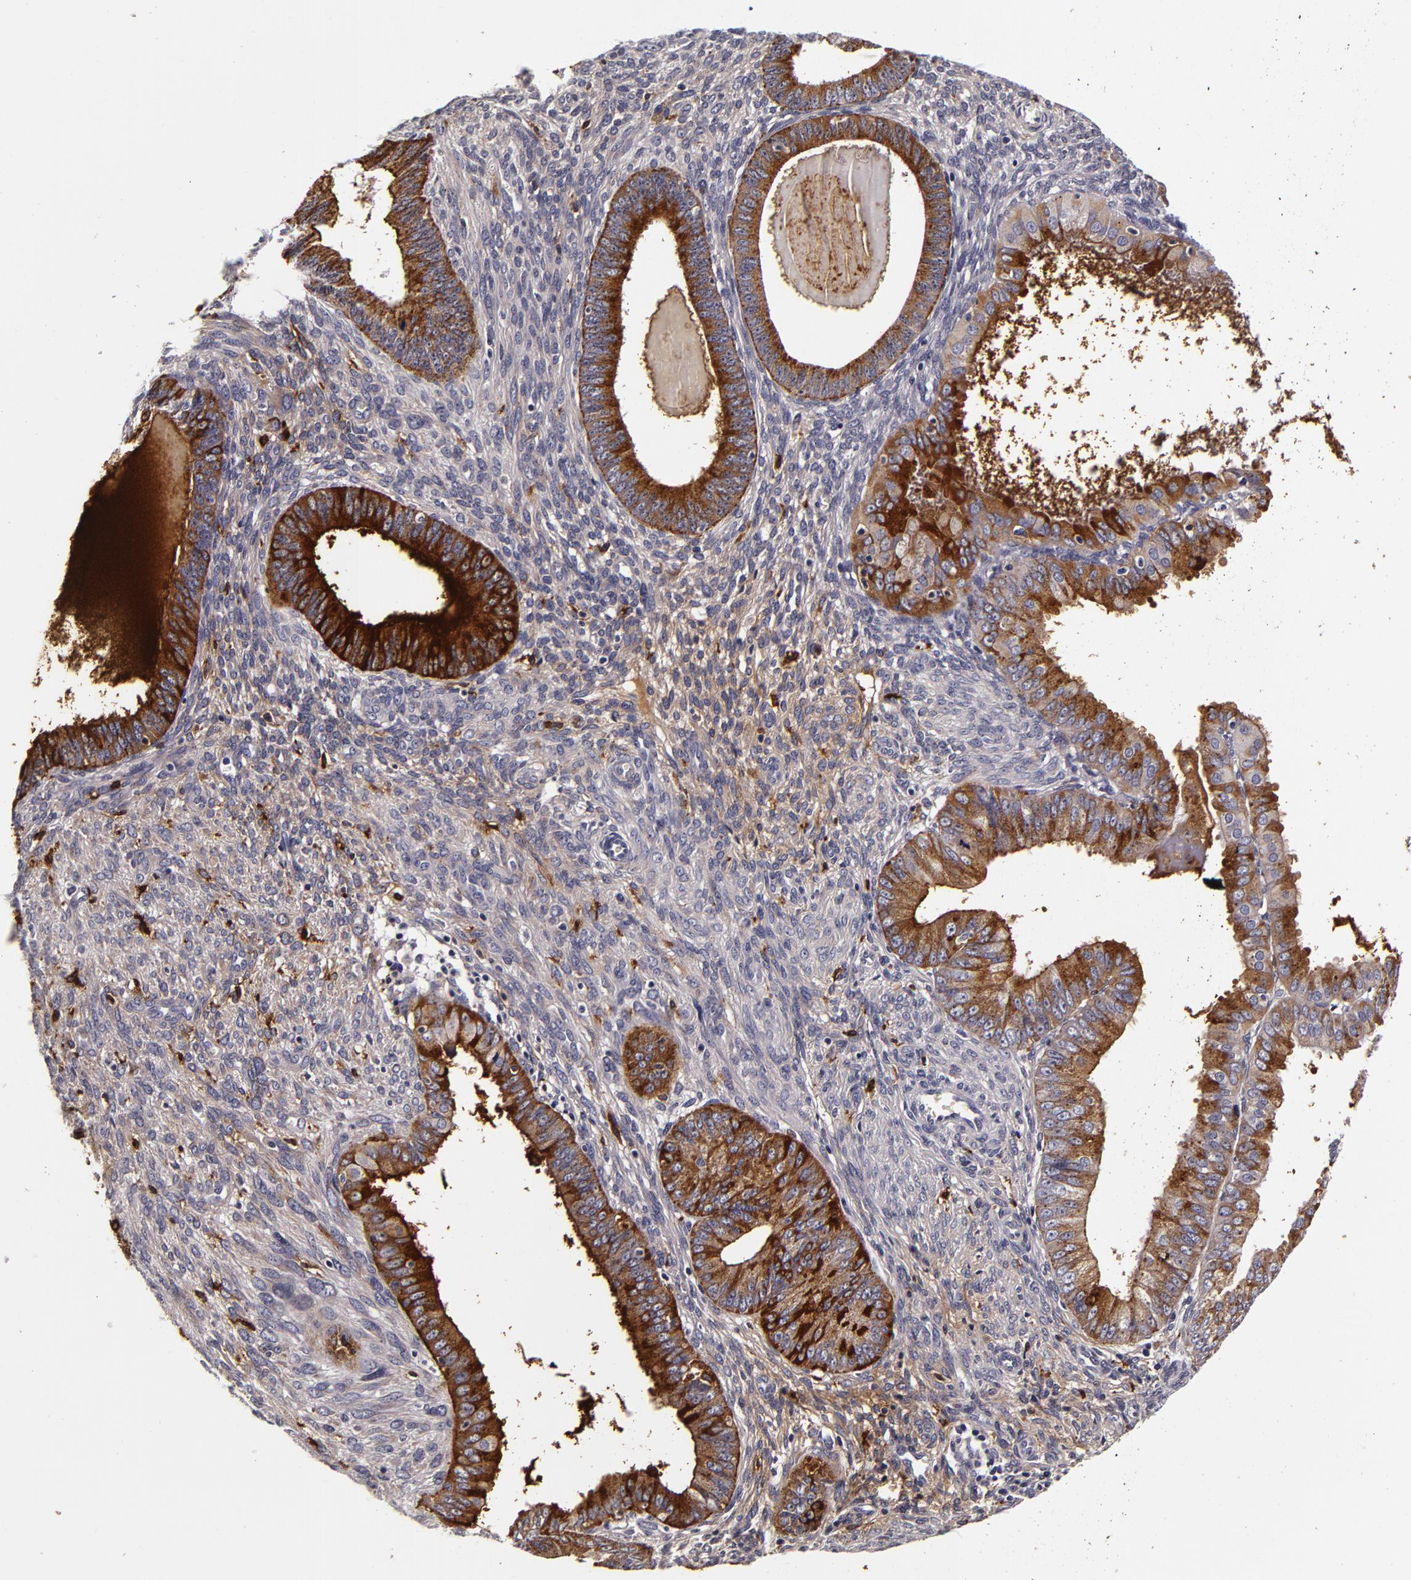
{"staining": {"intensity": "moderate", "quantity": "<25%", "location": "cytoplasmic/membranous"}, "tissue": "endometrial cancer", "cell_type": "Tumor cells", "image_type": "cancer", "snomed": [{"axis": "morphology", "description": "Adenocarcinoma, NOS"}, {"axis": "topography", "description": "Endometrium"}], "caption": "A photomicrograph of human endometrial cancer (adenocarcinoma) stained for a protein demonstrates moderate cytoplasmic/membranous brown staining in tumor cells.", "gene": "LGALS3BP", "patient": {"sex": "female", "age": 76}}